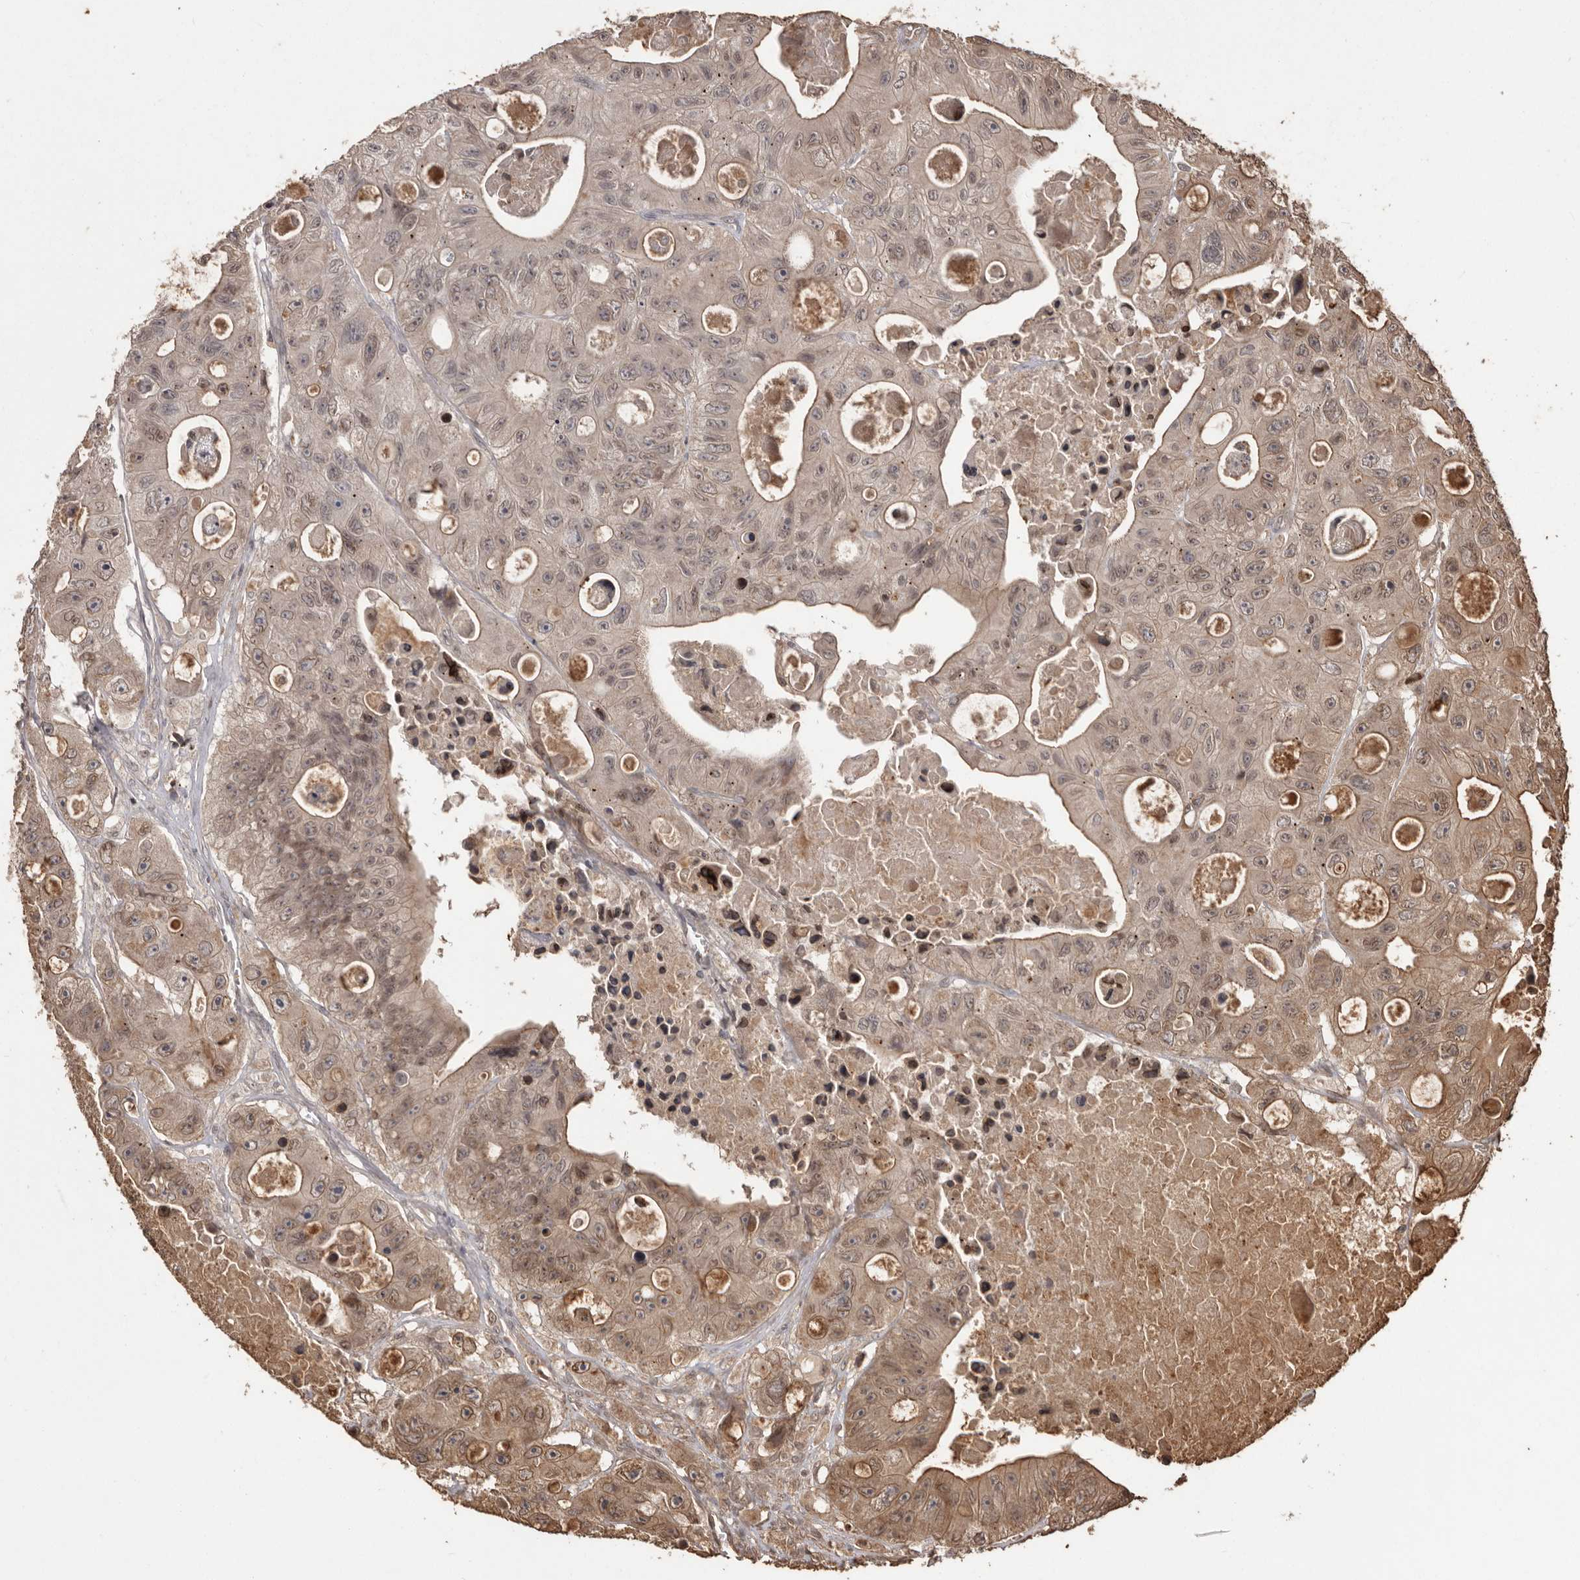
{"staining": {"intensity": "moderate", "quantity": ">75%", "location": "cytoplasmic/membranous,nuclear"}, "tissue": "colorectal cancer", "cell_type": "Tumor cells", "image_type": "cancer", "snomed": [{"axis": "morphology", "description": "Adenocarcinoma, NOS"}, {"axis": "topography", "description": "Colon"}], "caption": "High-power microscopy captured an immunohistochemistry histopathology image of adenocarcinoma (colorectal), revealing moderate cytoplasmic/membranous and nuclear positivity in approximately >75% of tumor cells.", "gene": "NUP43", "patient": {"sex": "female", "age": 46}}